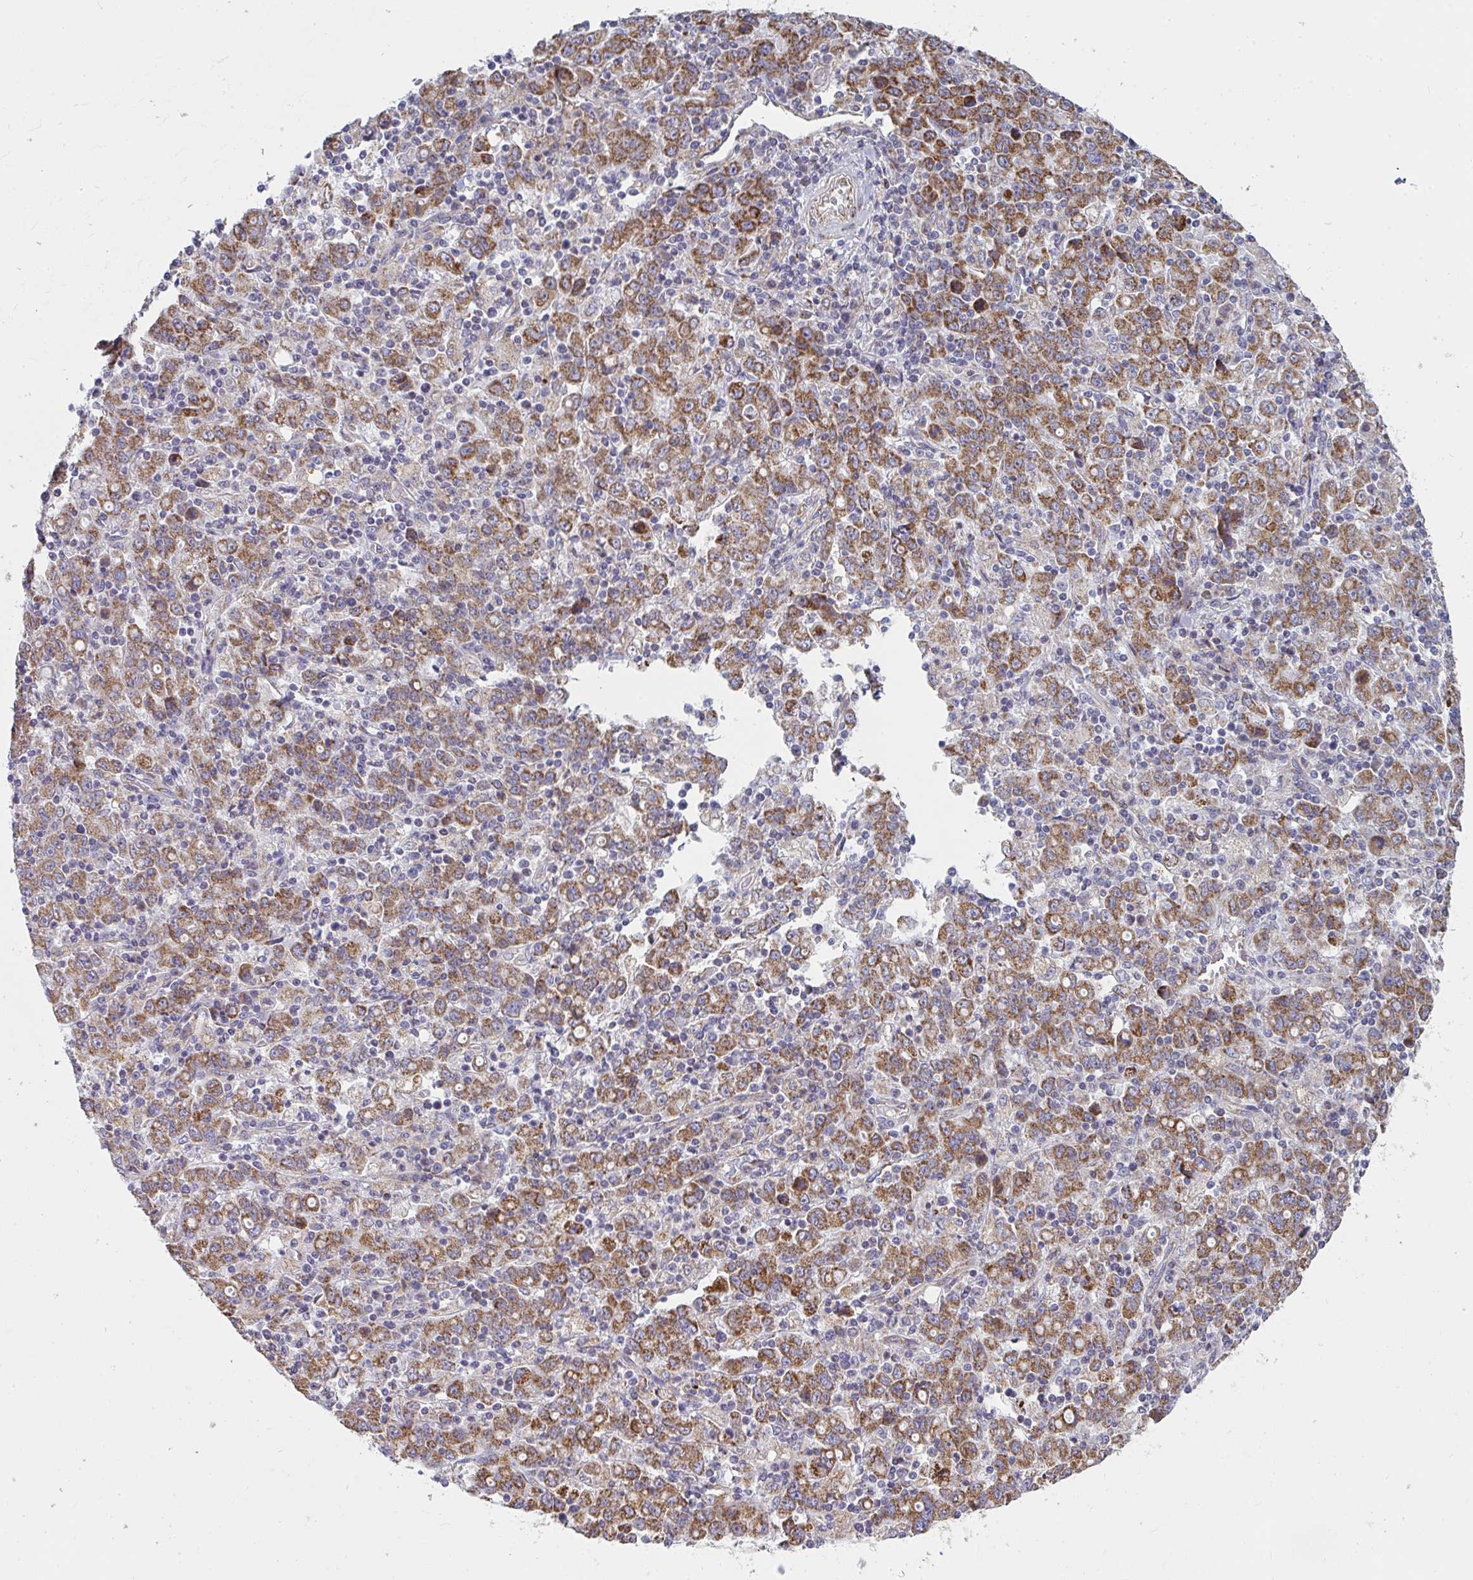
{"staining": {"intensity": "moderate", "quantity": ">75%", "location": "cytoplasmic/membranous"}, "tissue": "stomach cancer", "cell_type": "Tumor cells", "image_type": "cancer", "snomed": [{"axis": "morphology", "description": "Adenocarcinoma, NOS"}, {"axis": "topography", "description": "Stomach, upper"}], "caption": "The immunohistochemical stain shows moderate cytoplasmic/membranous positivity in tumor cells of stomach cancer tissue. The staining was performed using DAB (3,3'-diaminobenzidine) to visualize the protein expression in brown, while the nuclei were stained in blue with hematoxylin (Magnification: 20x).", "gene": "FAHD1", "patient": {"sex": "male", "age": 69}}